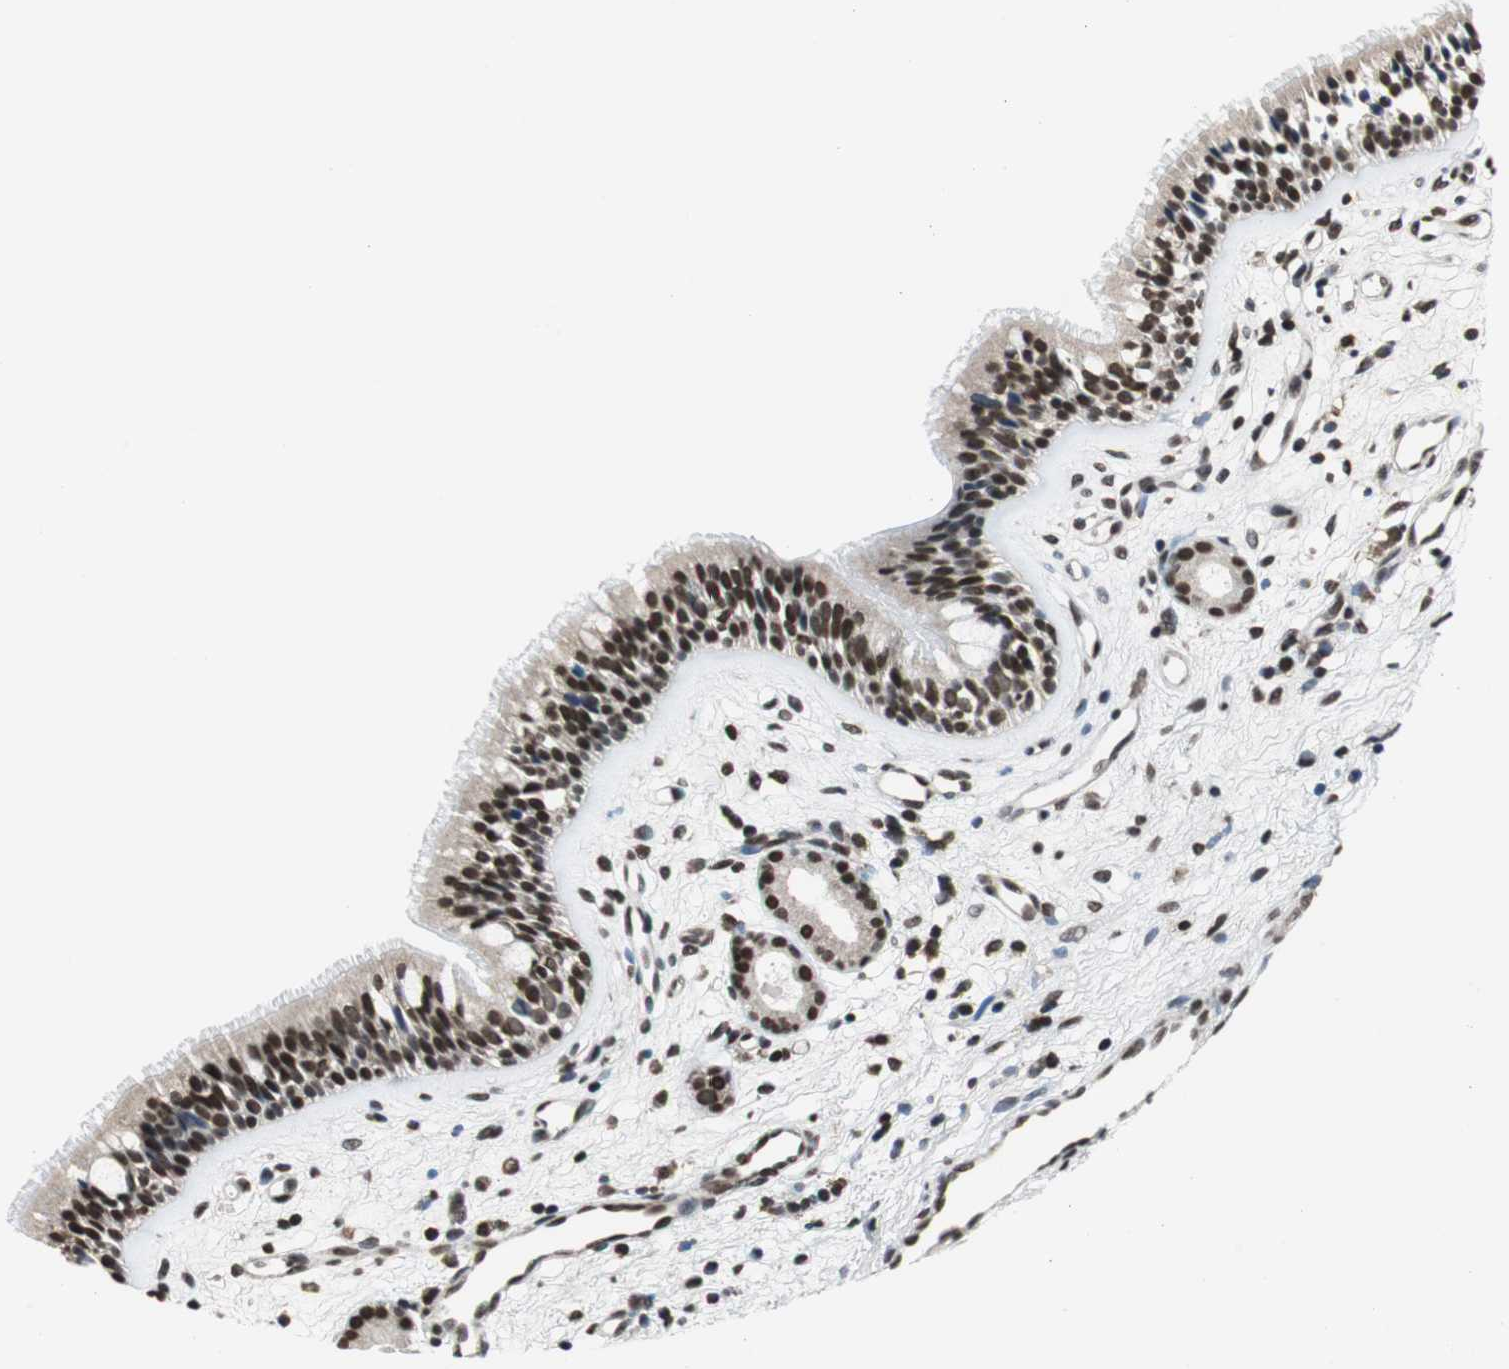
{"staining": {"intensity": "strong", "quantity": ">75%", "location": "nuclear"}, "tissue": "nasopharynx", "cell_type": "Respiratory epithelial cells", "image_type": "normal", "snomed": [{"axis": "morphology", "description": "Normal tissue, NOS"}, {"axis": "topography", "description": "Nasopharynx"}], "caption": "A high-resolution micrograph shows immunohistochemistry (IHC) staining of unremarkable nasopharynx, which displays strong nuclear staining in about >75% of respiratory epithelial cells.", "gene": "REST", "patient": {"sex": "female", "age": 78}}